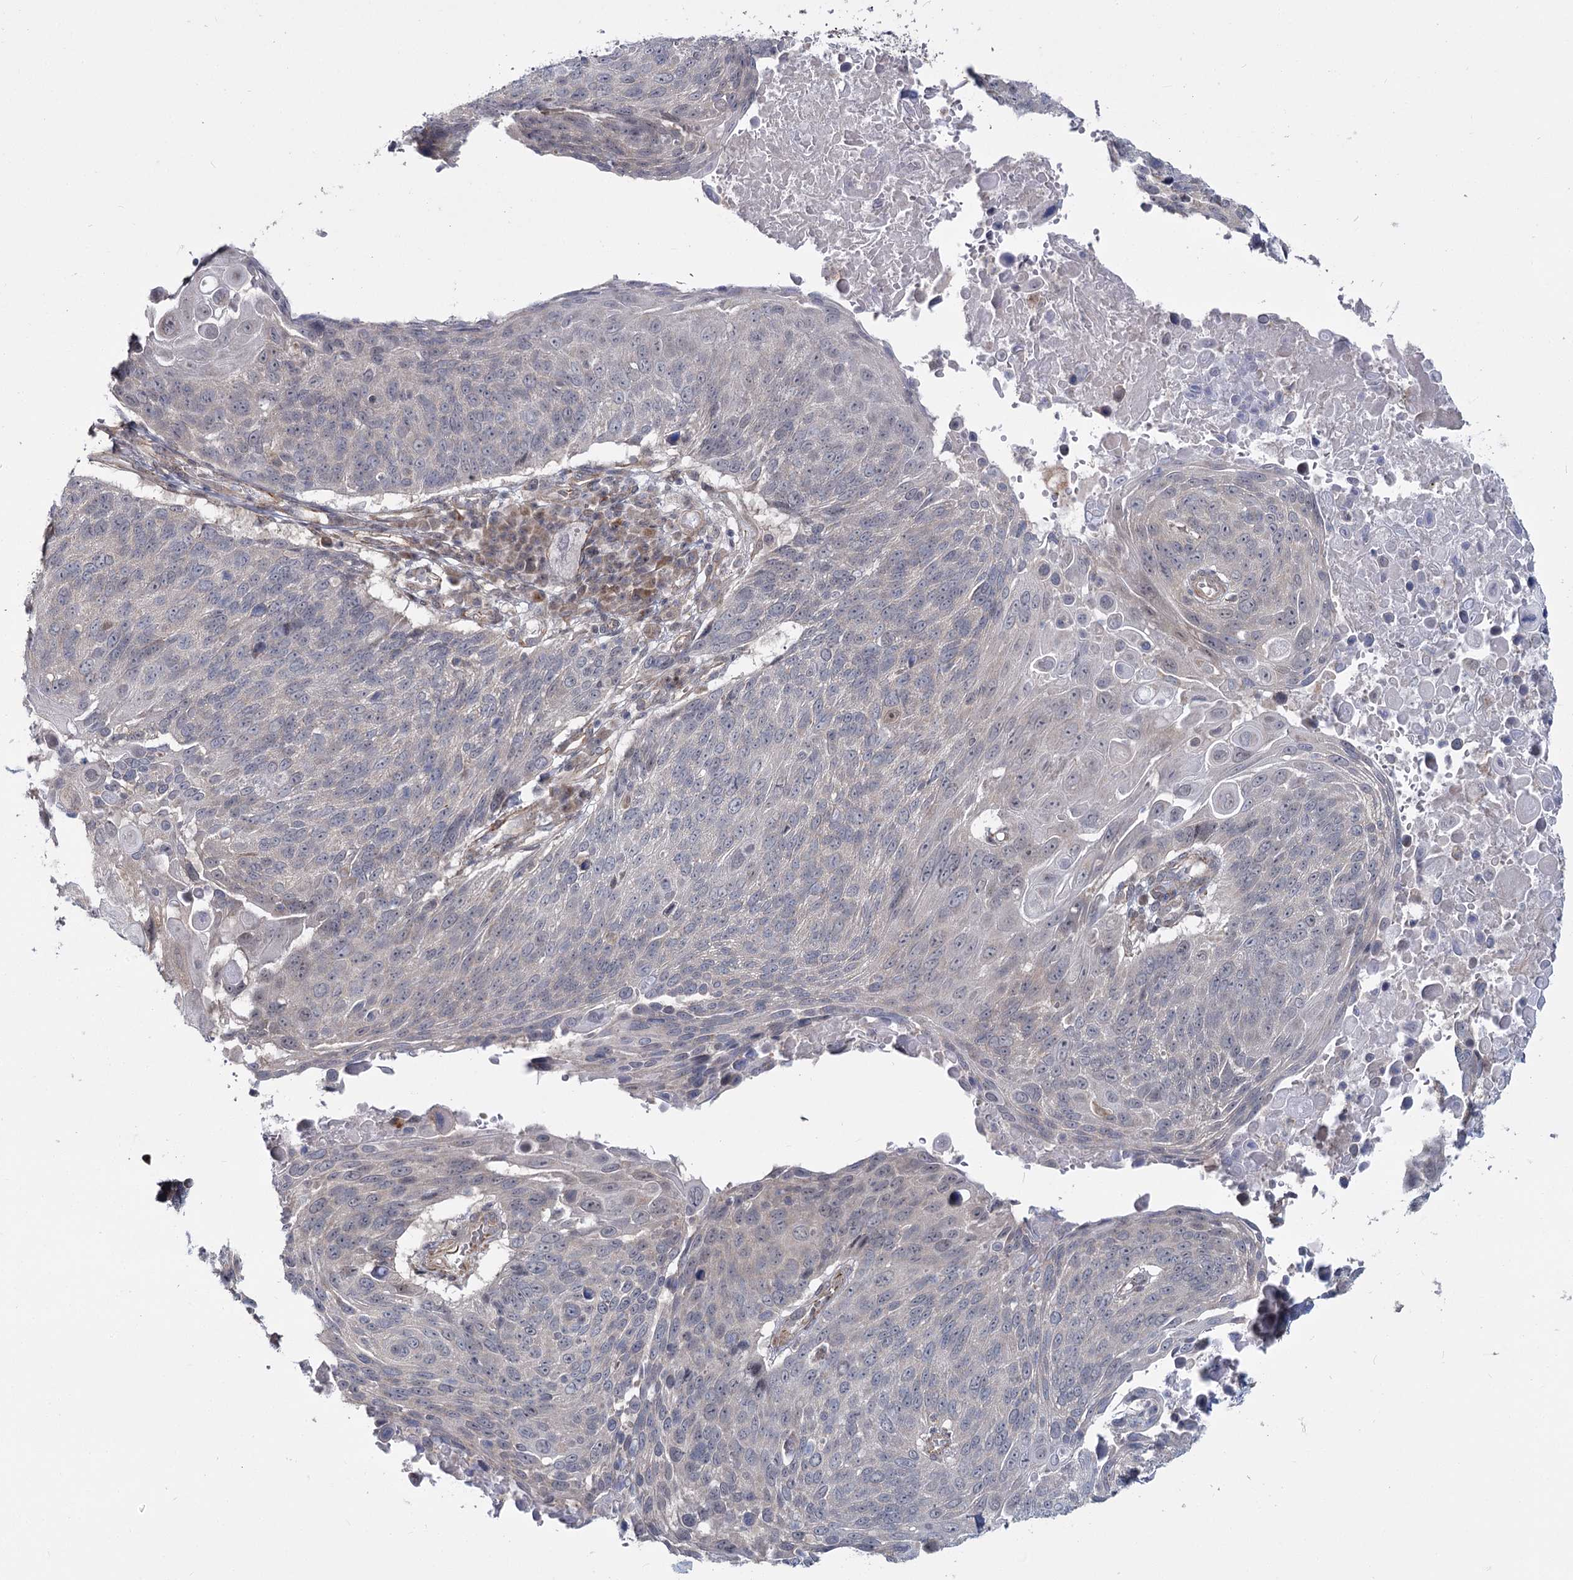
{"staining": {"intensity": "negative", "quantity": "none", "location": "none"}, "tissue": "lung cancer", "cell_type": "Tumor cells", "image_type": "cancer", "snomed": [{"axis": "morphology", "description": "Squamous cell carcinoma, NOS"}, {"axis": "topography", "description": "Lung"}], "caption": "This is an immunohistochemistry micrograph of lung squamous cell carcinoma. There is no expression in tumor cells.", "gene": "TBC1D9B", "patient": {"sex": "male", "age": 66}}